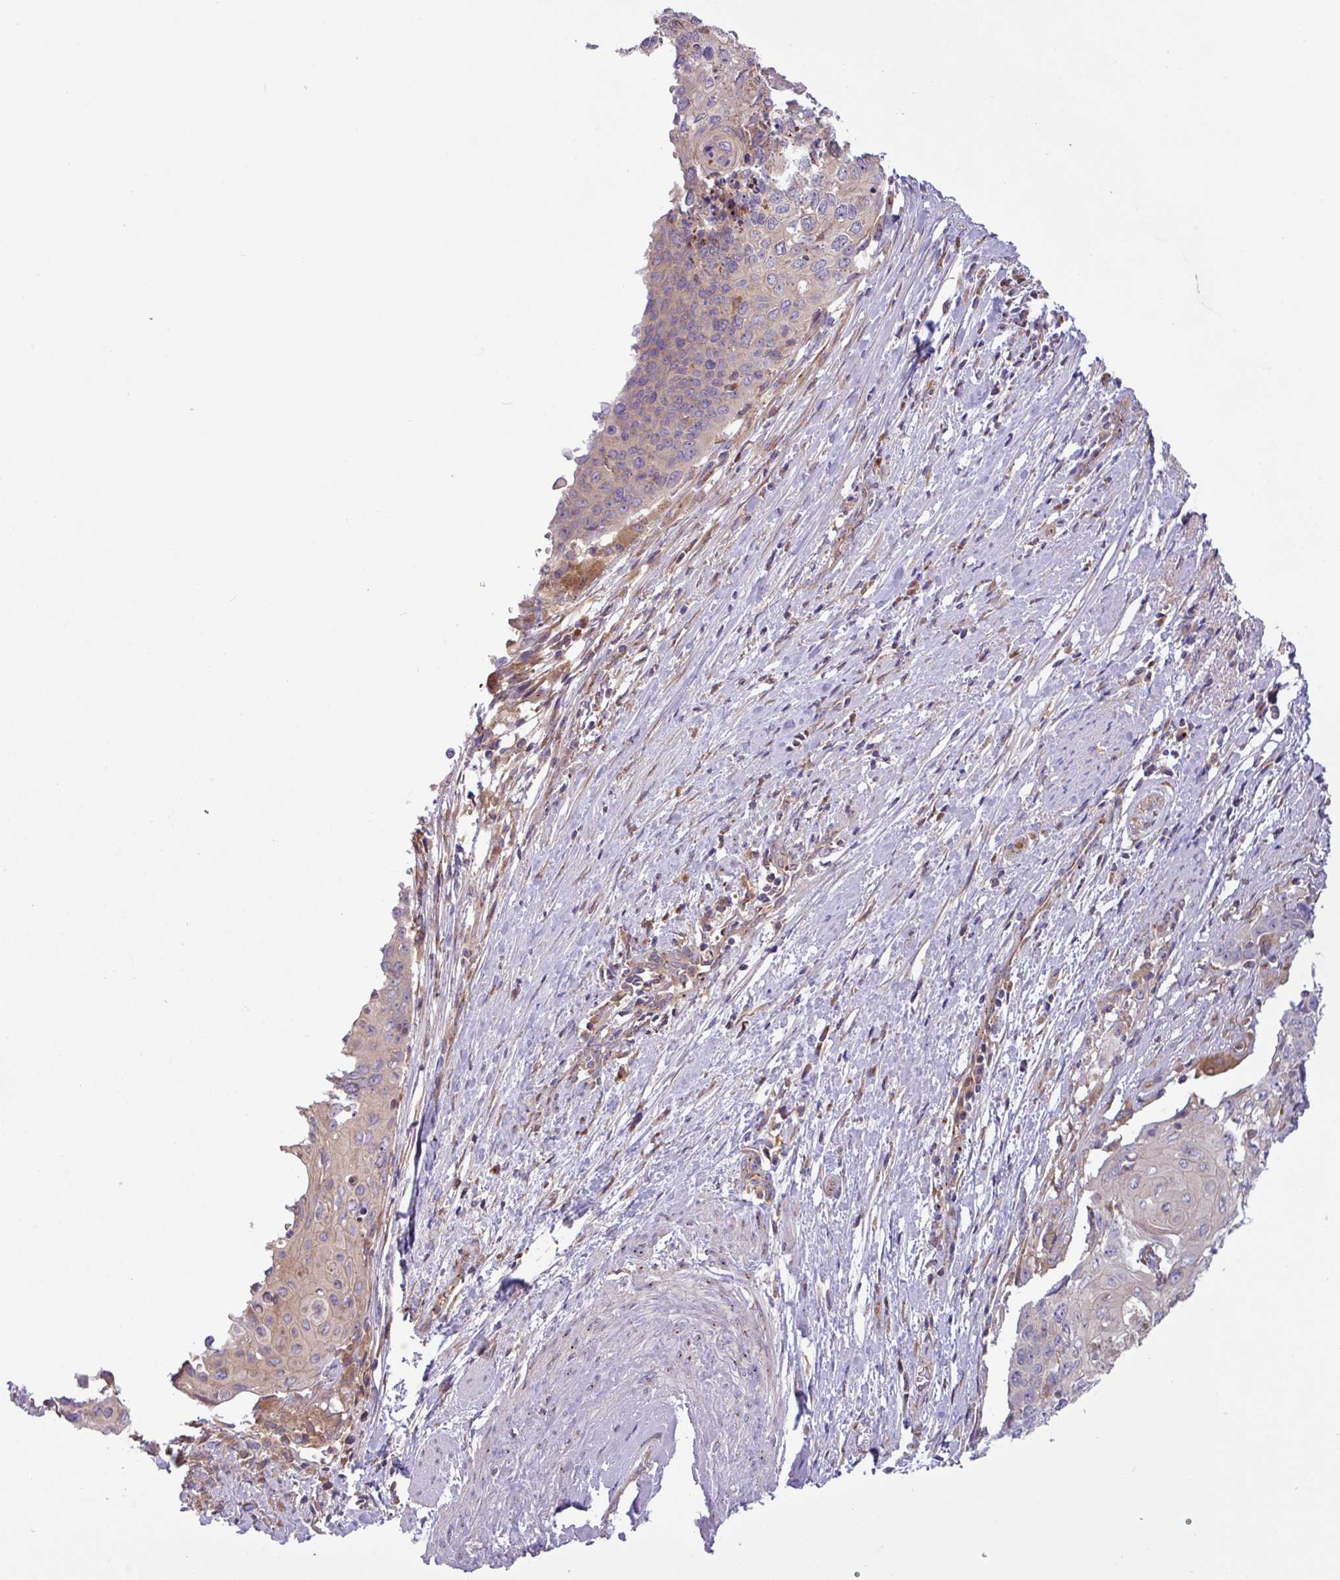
{"staining": {"intensity": "weak", "quantity": "<25%", "location": "cytoplasmic/membranous"}, "tissue": "cervical cancer", "cell_type": "Tumor cells", "image_type": "cancer", "snomed": [{"axis": "morphology", "description": "Squamous cell carcinoma, NOS"}, {"axis": "topography", "description": "Cervix"}], "caption": "Immunohistochemical staining of squamous cell carcinoma (cervical) displays no significant staining in tumor cells.", "gene": "RAB19", "patient": {"sex": "female", "age": 39}}